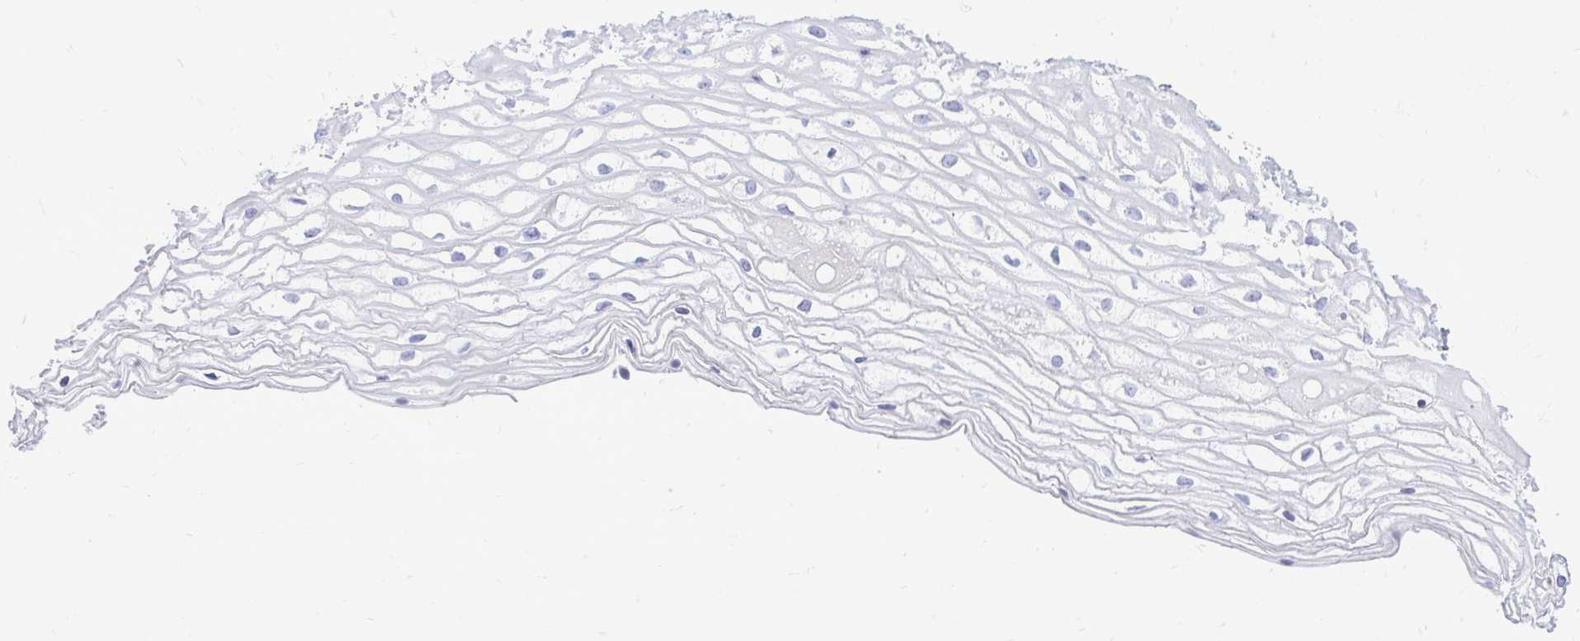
{"staining": {"intensity": "negative", "quantity": "none", "location": "none"}, "tissue": "cervix", "cell_type": "Glandular cells", "image_type": "normal", "snomed": [{"axis": "morphology", "description": "Normal tissue, NOS"}, {"axis": "topography", "description": "Cervix"}], "caption": "Immunohistochemical staining of normal cervix exhibits no significant staining in glandular cells.", "gene": "GABRA1", "patient": {"sex": "female", "age": 36}}